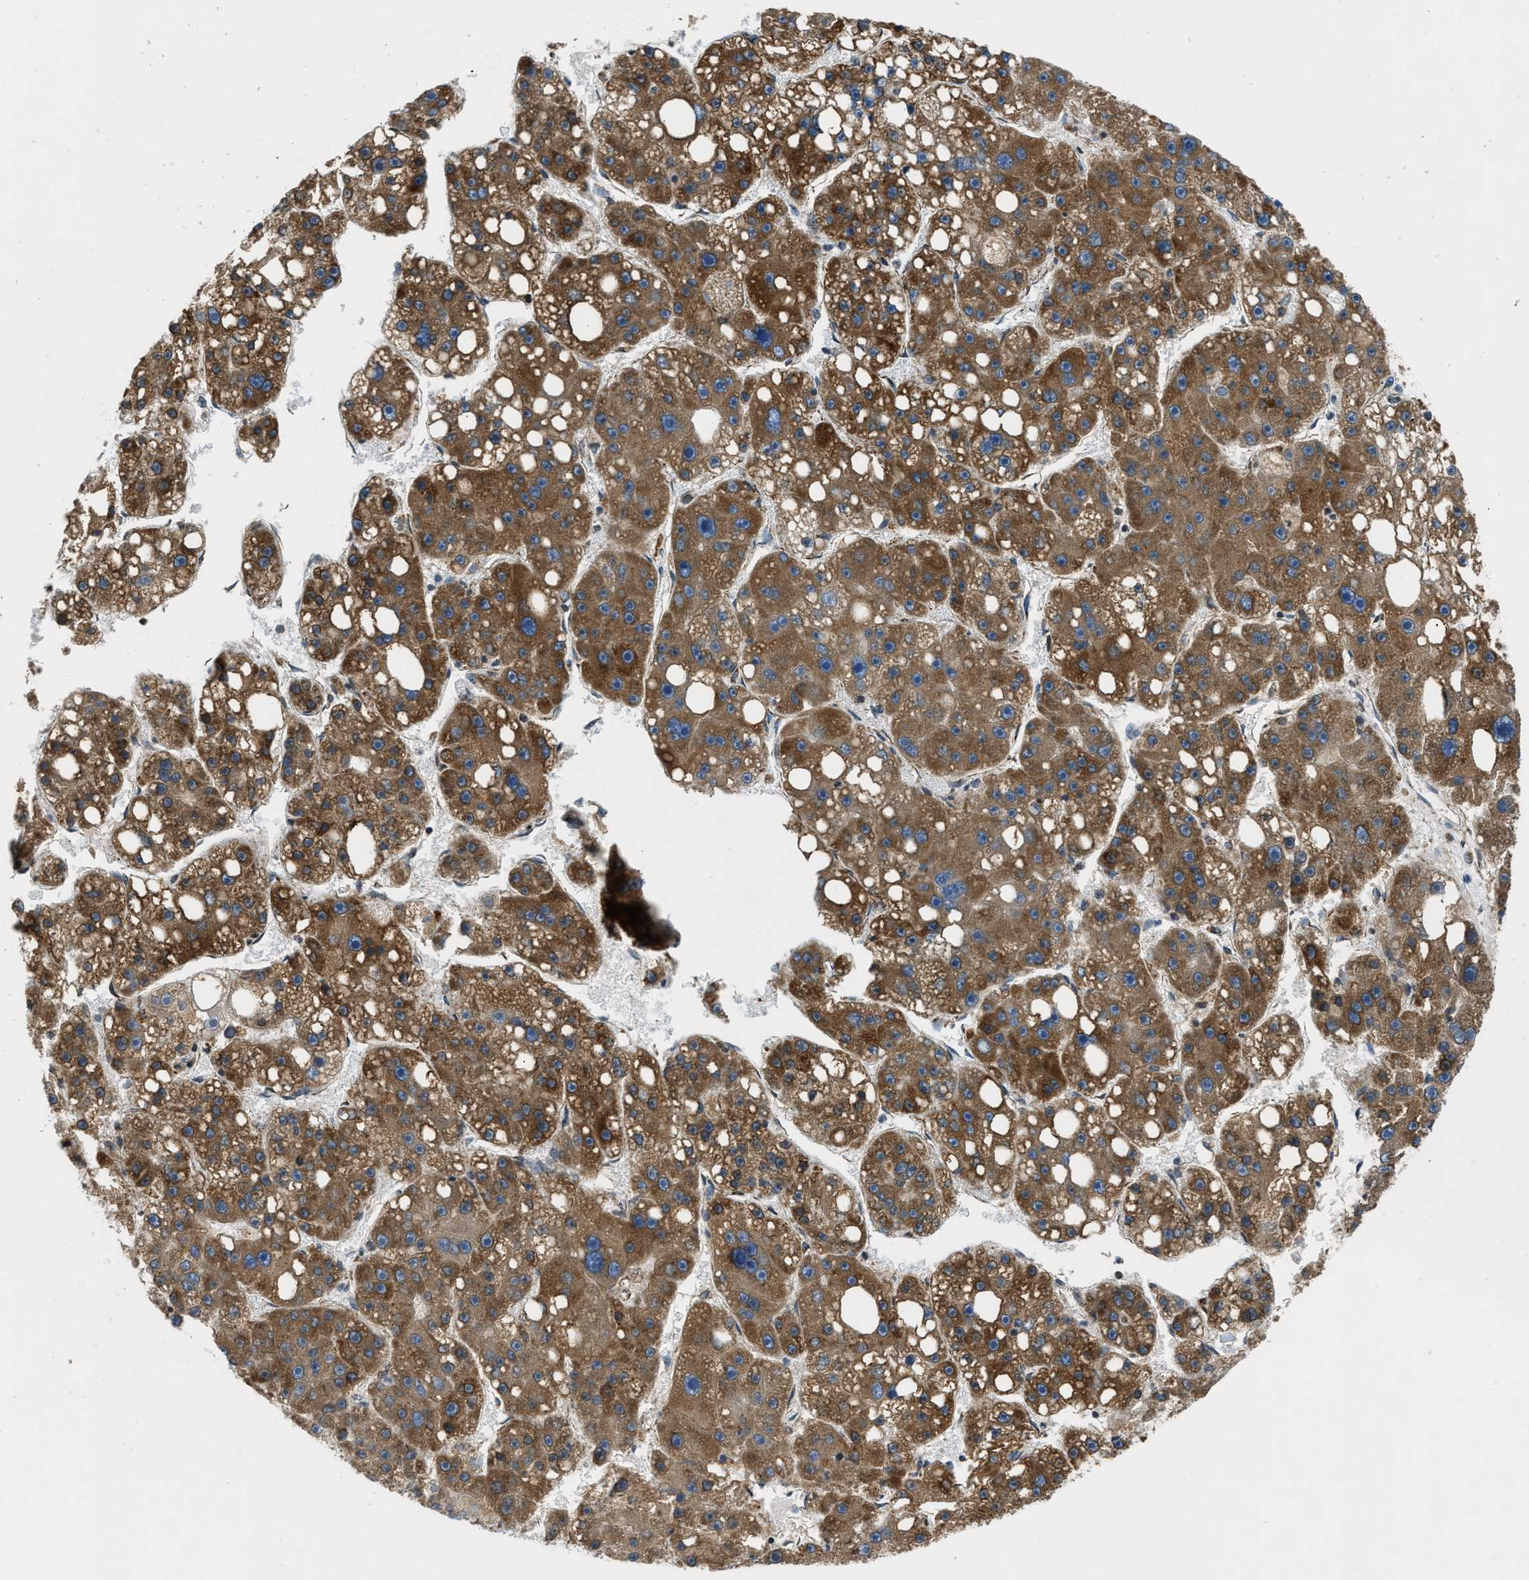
{"staining": {"intensity": "moderate", "quantity": ">75%", "location": "cytoplasmic/membranous"}, "tissue": "liver cancer", "cell_type": "Tumor cells", "image_type": "cancer", "snomed": [{"axis": "morphology", "description": "Carcinoma, Hepatocellular, NOS"}, {"axis": "topography", "description": "Liver"}], "caption": "Liver hepatocellular carcinoma tissue demonstrates moderate cytoplasmic/membranous staining in approximately >75% of tumor cells Immunohistochemistry (ihc) stains the protein in brown and the nuclei are stained blue.", "gene": "ACADVL", "patient": {"sex": "female", "age": 61}}